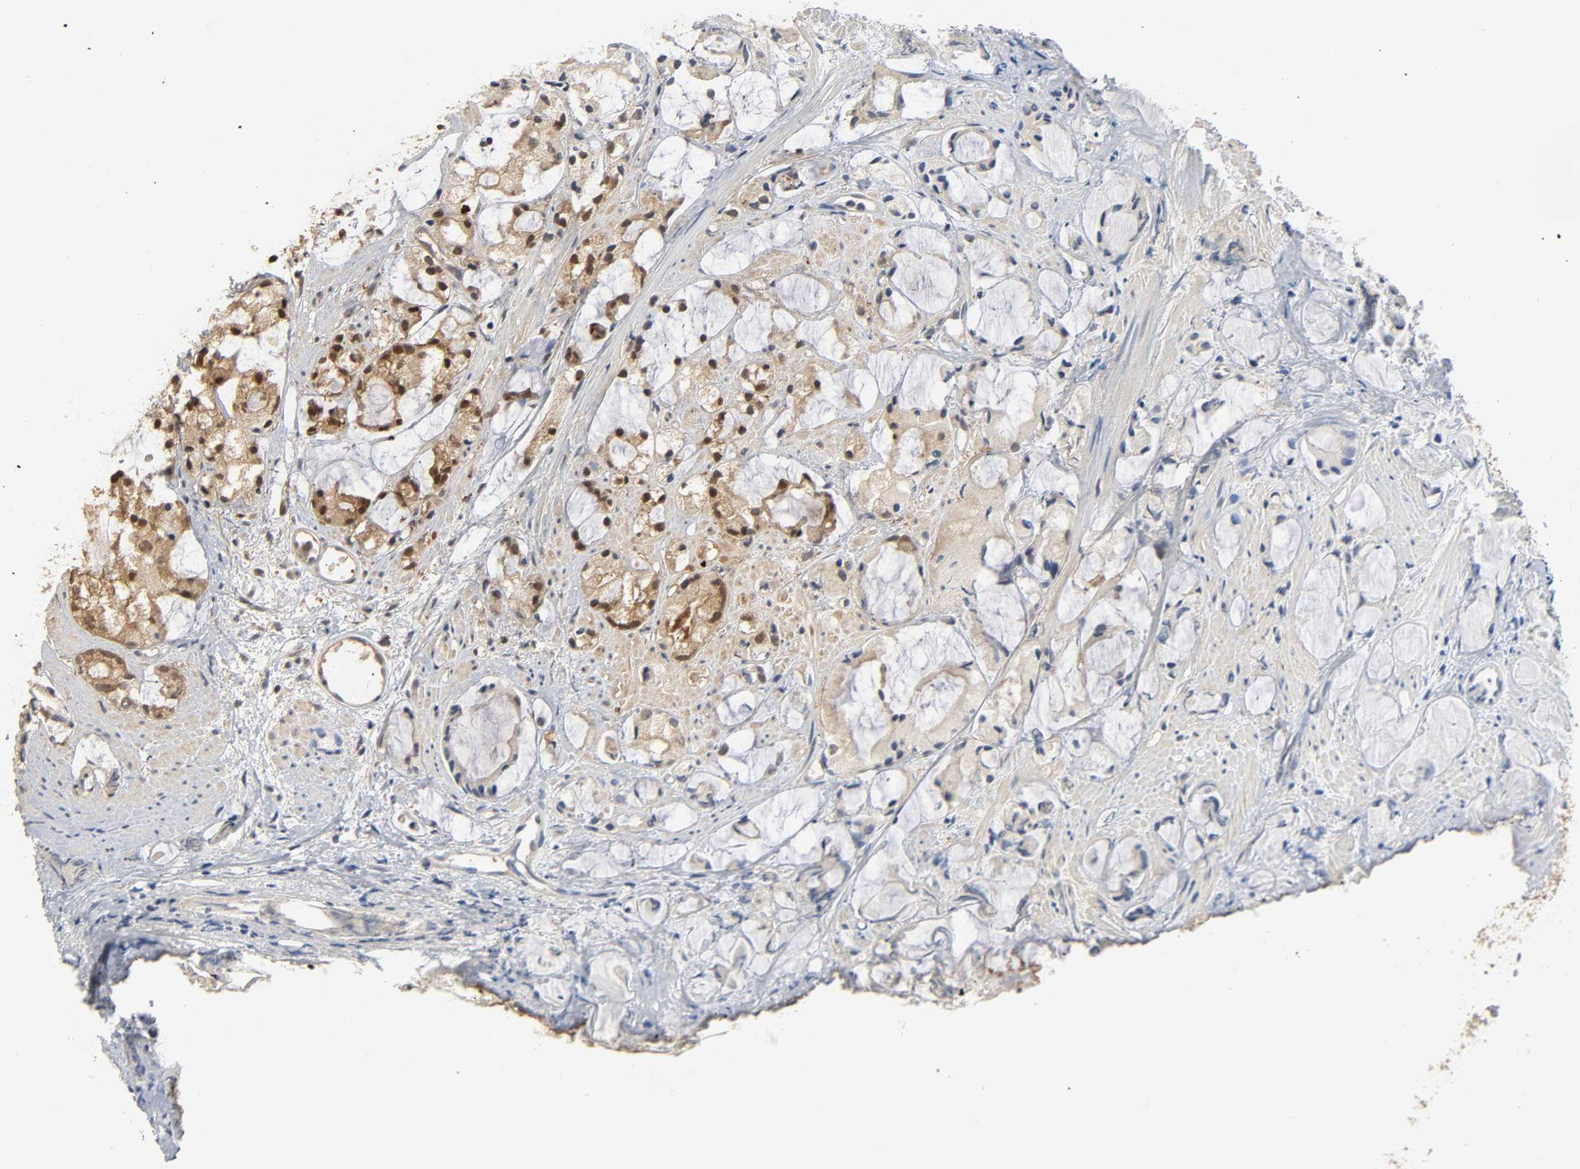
{"staining": {"intensity": "moderate", "quantity": ">75%", "location": "cytoplasmic/membranous"}, "tissue": "prostate cancer", "cell_type": "Tumor cells", "image_type": "cancer", "snomed": [{"axis": "morphology", "description": "Adenocarcinoma, High grade"}, {"axis": "topography", "description": "Prostate"}], "caption": "IHC (DAB) staining of human prostate cancer exhibits moderate cytoplasmic/membranous protein expression in about >75% of tumor cells.", "gene": "MIF", "patient": {"sex": "male", "age": 85}}